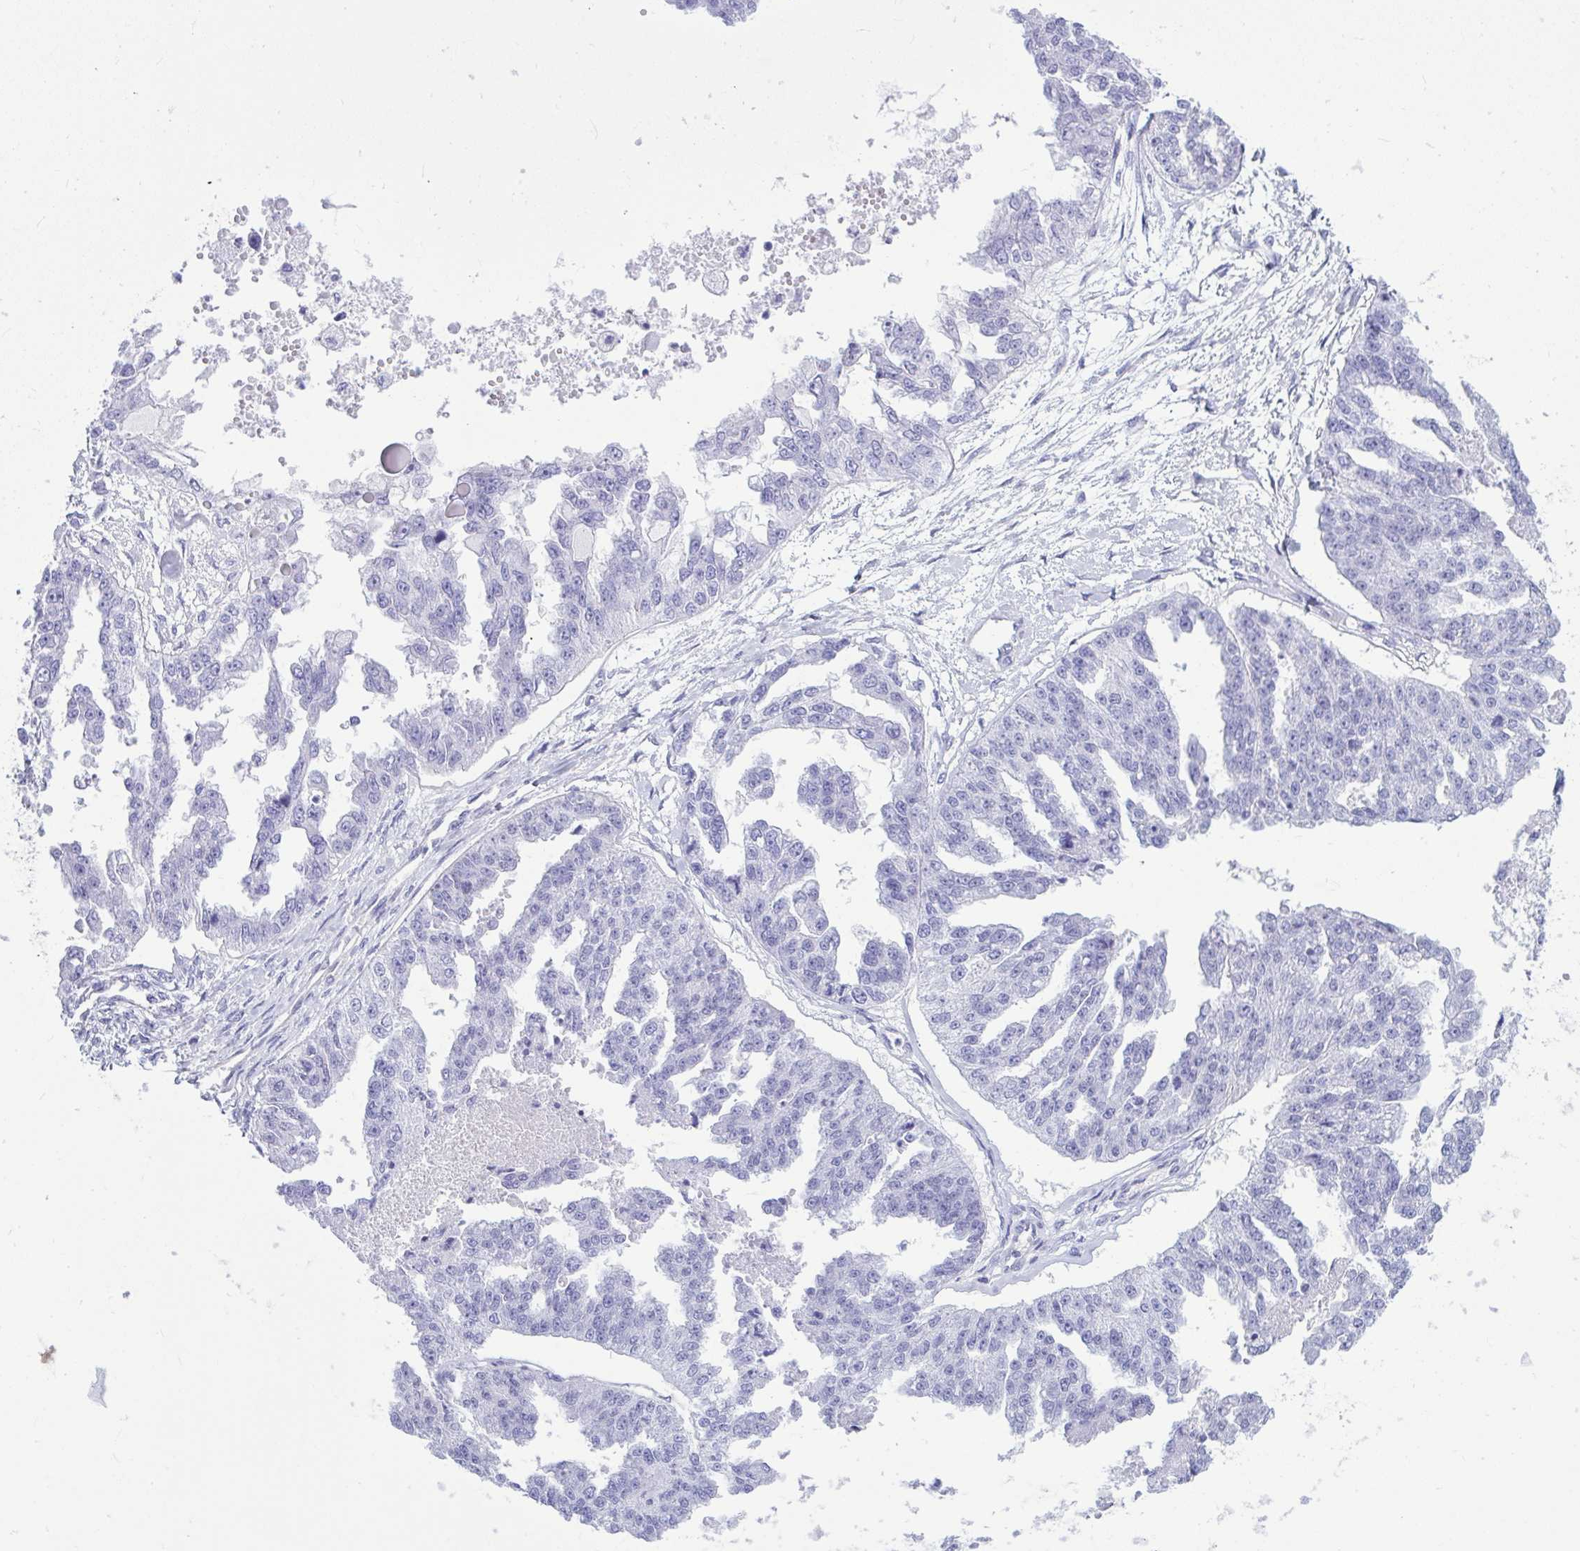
{"staining": {"intensity": "negative", "quantity": "none", "location": "none"}, "tissue": "ovarian cancer", "cell_type": "Tumor cells", "image_type": "cancer", "snomed": [{"axis": "morphology", "description": "Cystadenocarcinoma, serous, NOS"}, {"axis": "topography", "description": "Ovary"}], "caption": "Immunohistochemical staining of human ovarian cancer reveals no significant positivity in tumor cells.", "gene": "LIMS2", "patient": {"sex": "female", "age": 58}}